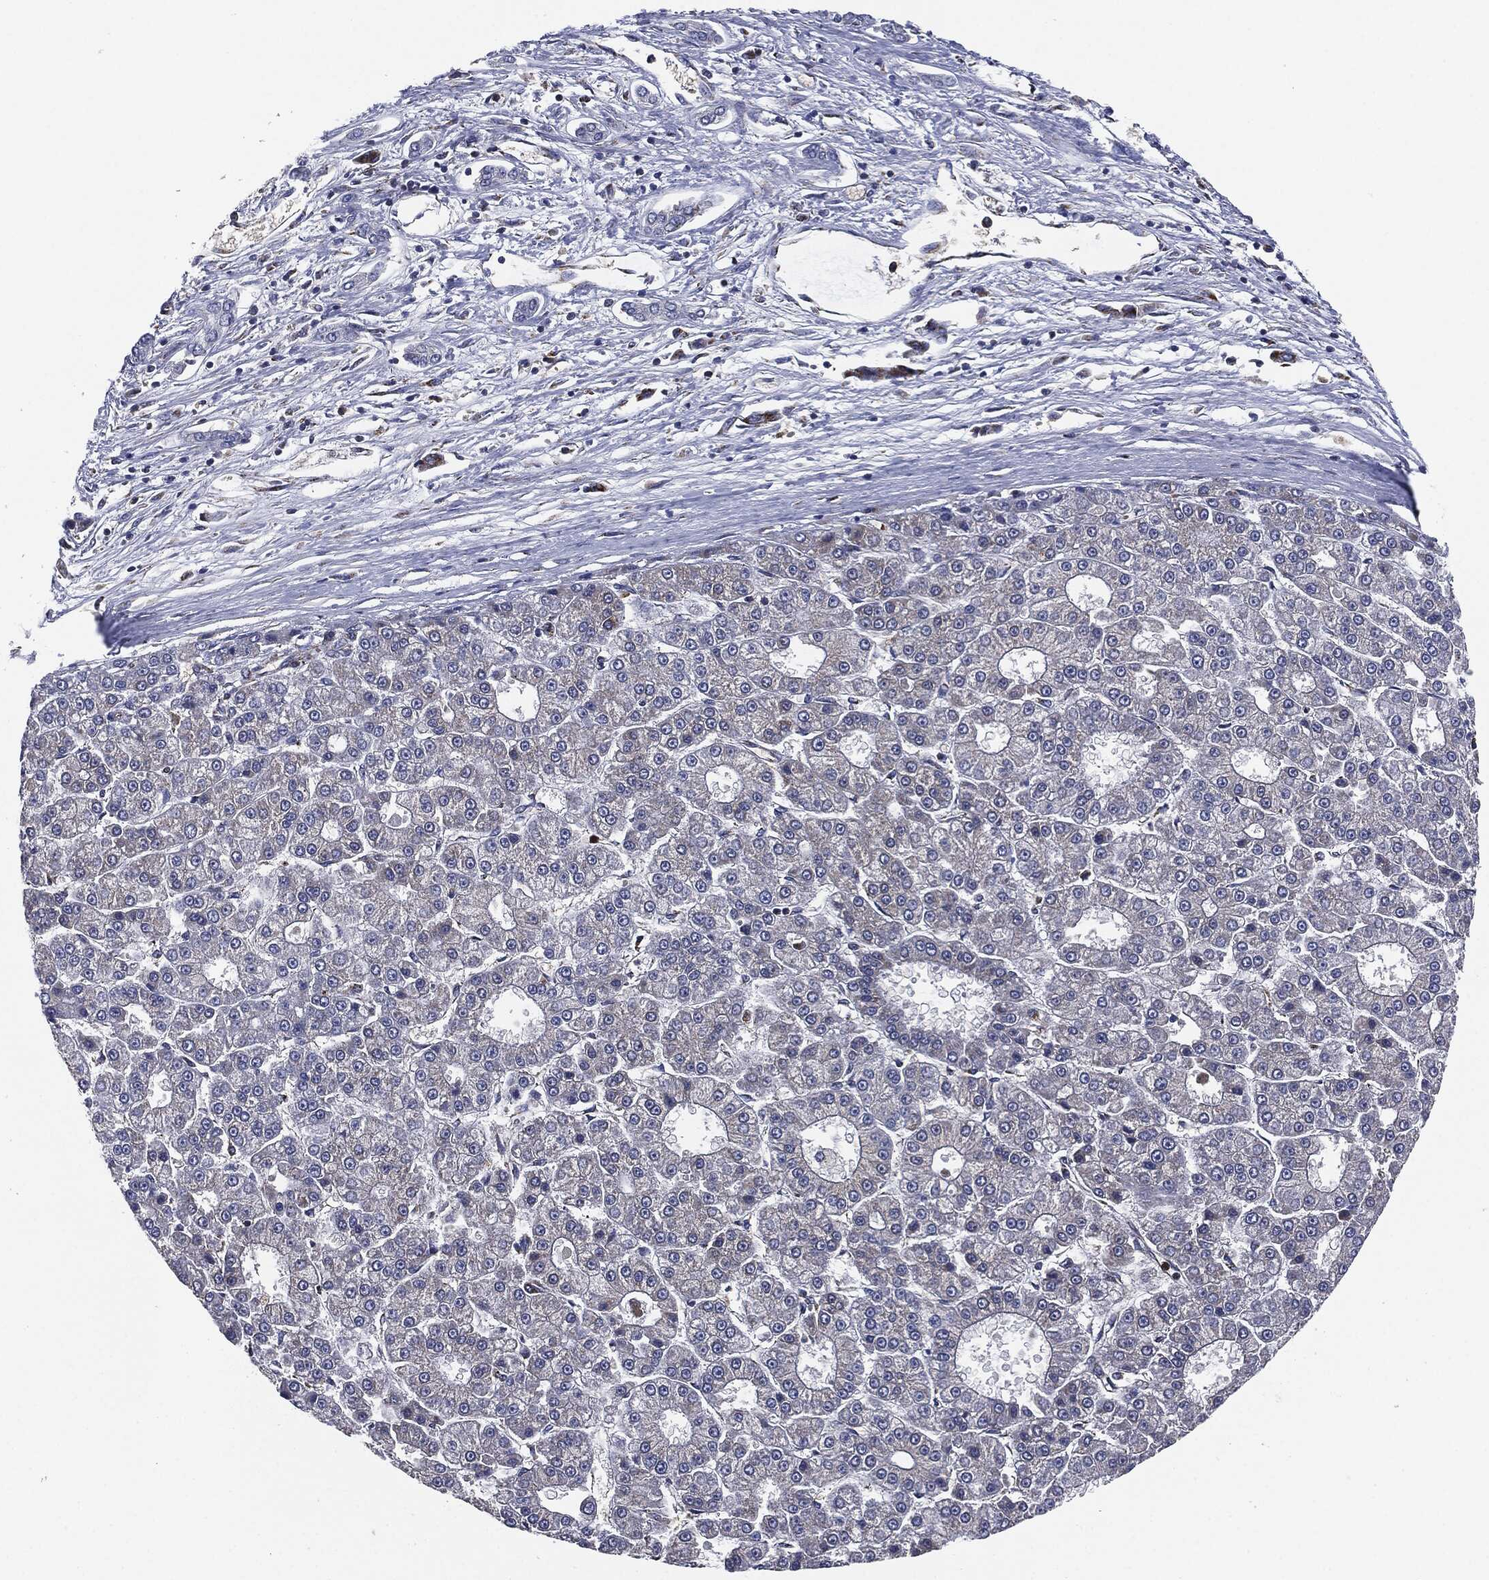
{"staining": {"intensity": "weak", "quantity": "<25%", "location": "cytoplasmic/membranous"}, "tissue": "liver cancer", "cell_type": "Tumor cells", "image_type": "cancer", "snomed": [{"axis": "morphology", "description": "Carcinoma, Hepatocellular, NOS"}, {"axis": "topography", "description": "Liver"}], "caption": "The photomicrograph displays no staining of tumor cells in liver cancer.", "gene": "NDUFV2", "patient": {"sex": "male", "age": 70}}